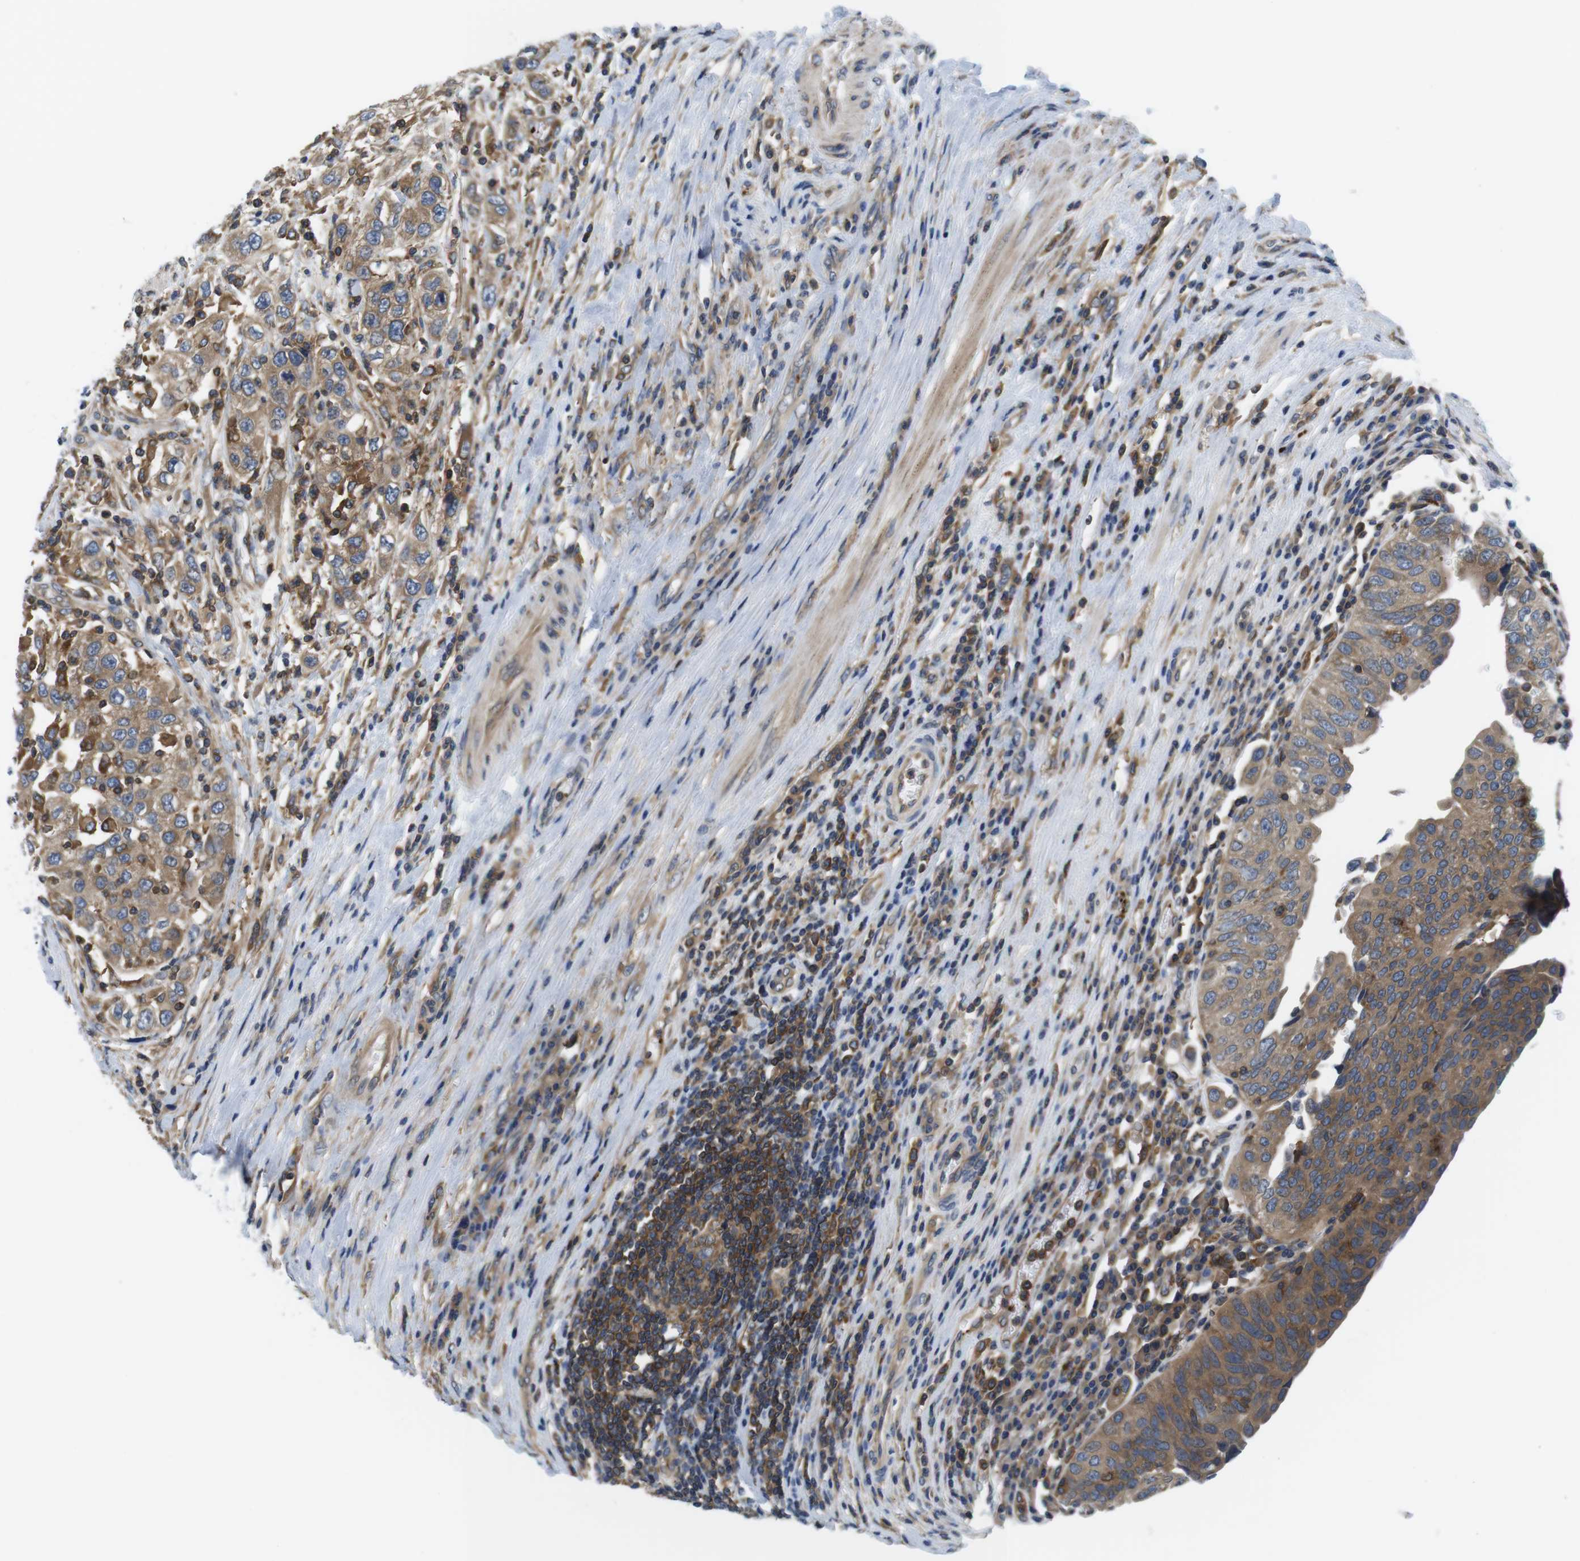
{"staining": {"intensity": "moderate", "quantity": ">75%", "location": "cytoplasmic/membranous"}, "tissue": "urothelial cancer", "cell_type": "Tumor cells", "image_type": "cancer", "snomed": [{"axis": "morphology", "description": "Urothelial carcinoma, High grade"}, {"axis": "topography", "description": "Urinary bladder"}], "caption": "This is an image of immunohistochemistry (IHC) staining of urothelial cancer, which shows moderate staining in the cytoplasmic/membranous of tumor cells.", "gene": "HERPUD2", "patient": {"sex": "female", "age": 80}}